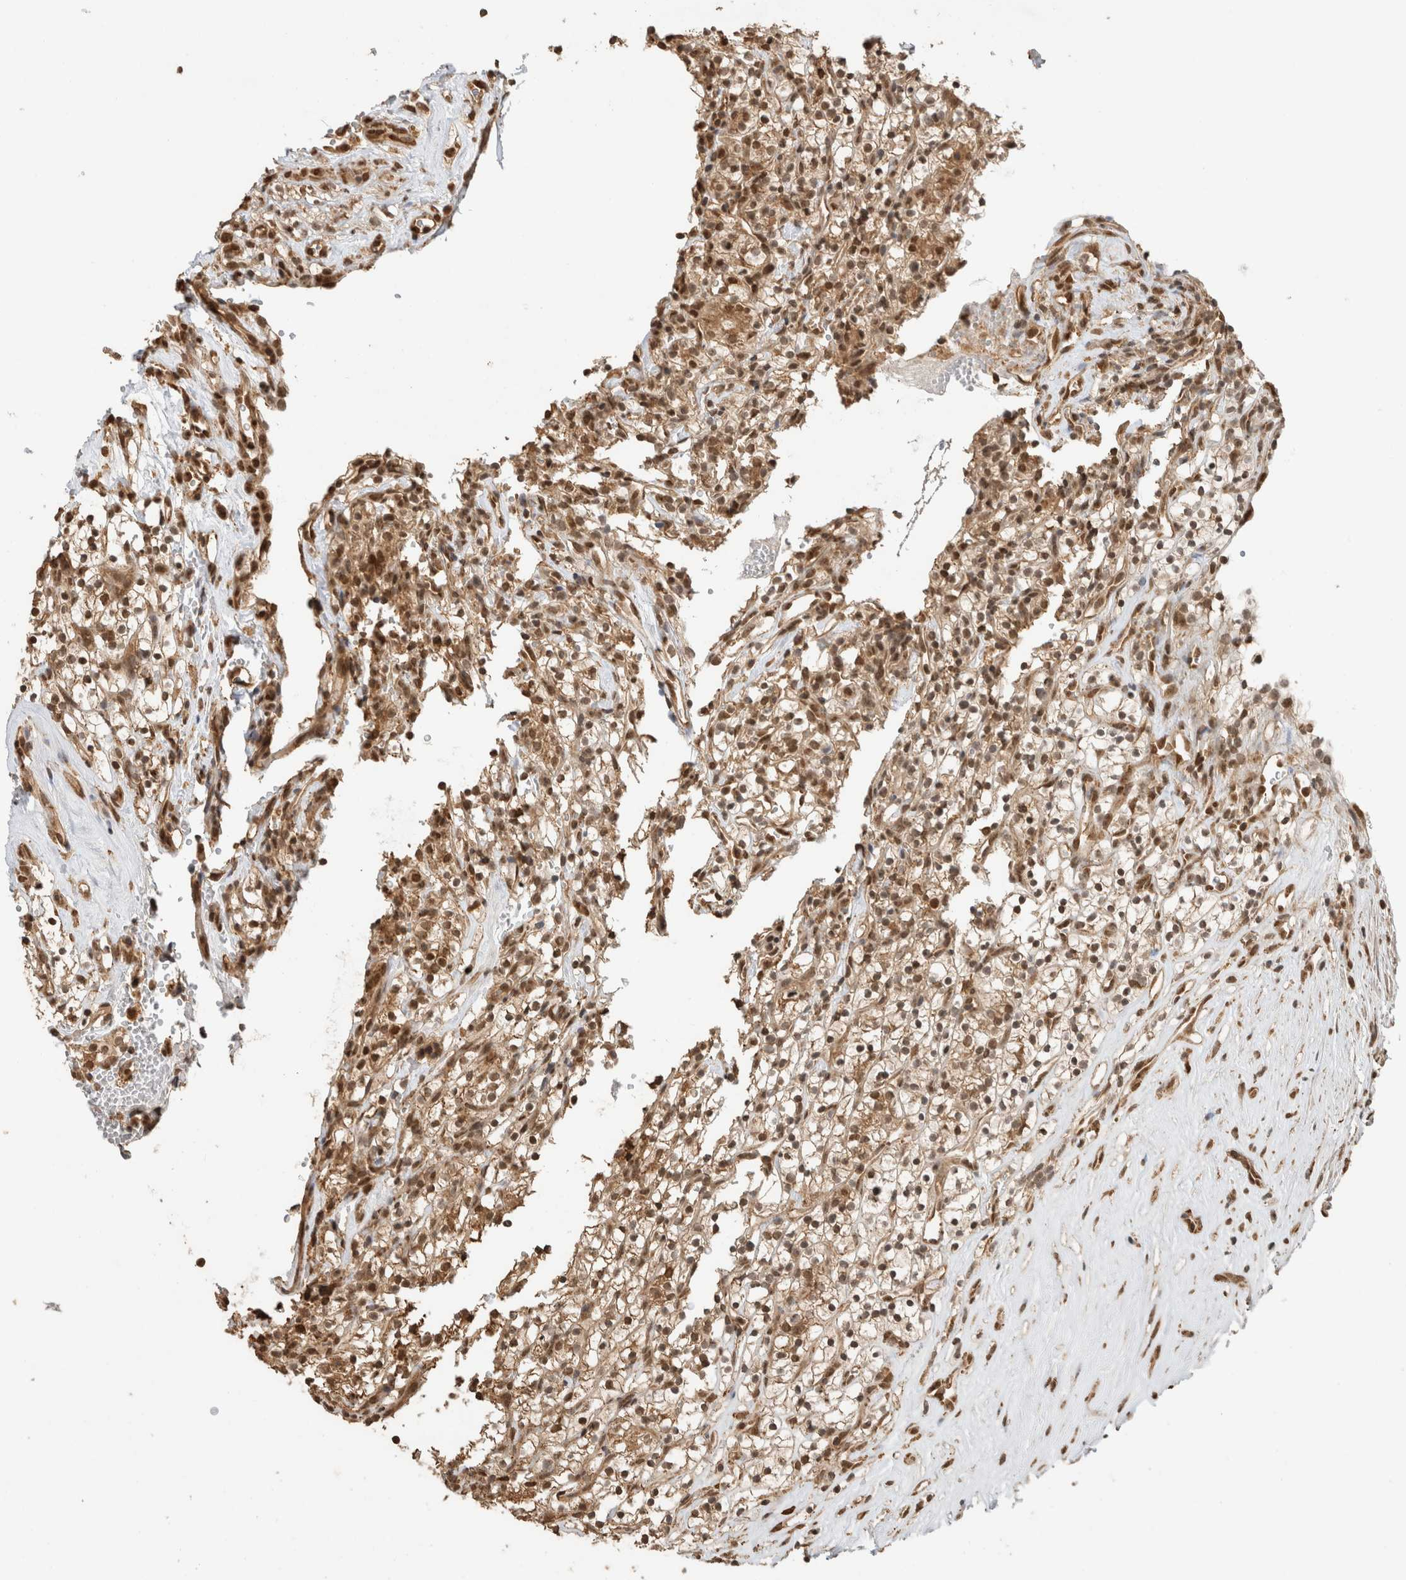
{"staining": {"intensity": "moderate", "quantity": ">75%", "location": "cytoplasmic/membranous,nuclear"}, "tissue": "renal cancer", "cell_type": "Tumor cells", "image_type": "cancer", "snomed": [{"axis": "morphology", "description": "Adenocarcinoma, NOS"}, {"axis": "topography", "description": "Kidney"}], "caption": "Immunohistochemistry (IHC) (DAB (3,3'-diaminobenzidine)) staining of human adenocarcinoma (renal) exhibits moderate cytoplasmic/membranous and nuclear protein staining in about >75% of tumor cells.", "gene": "C1orf21", "patient": {"sex": "female", "age": 57}}